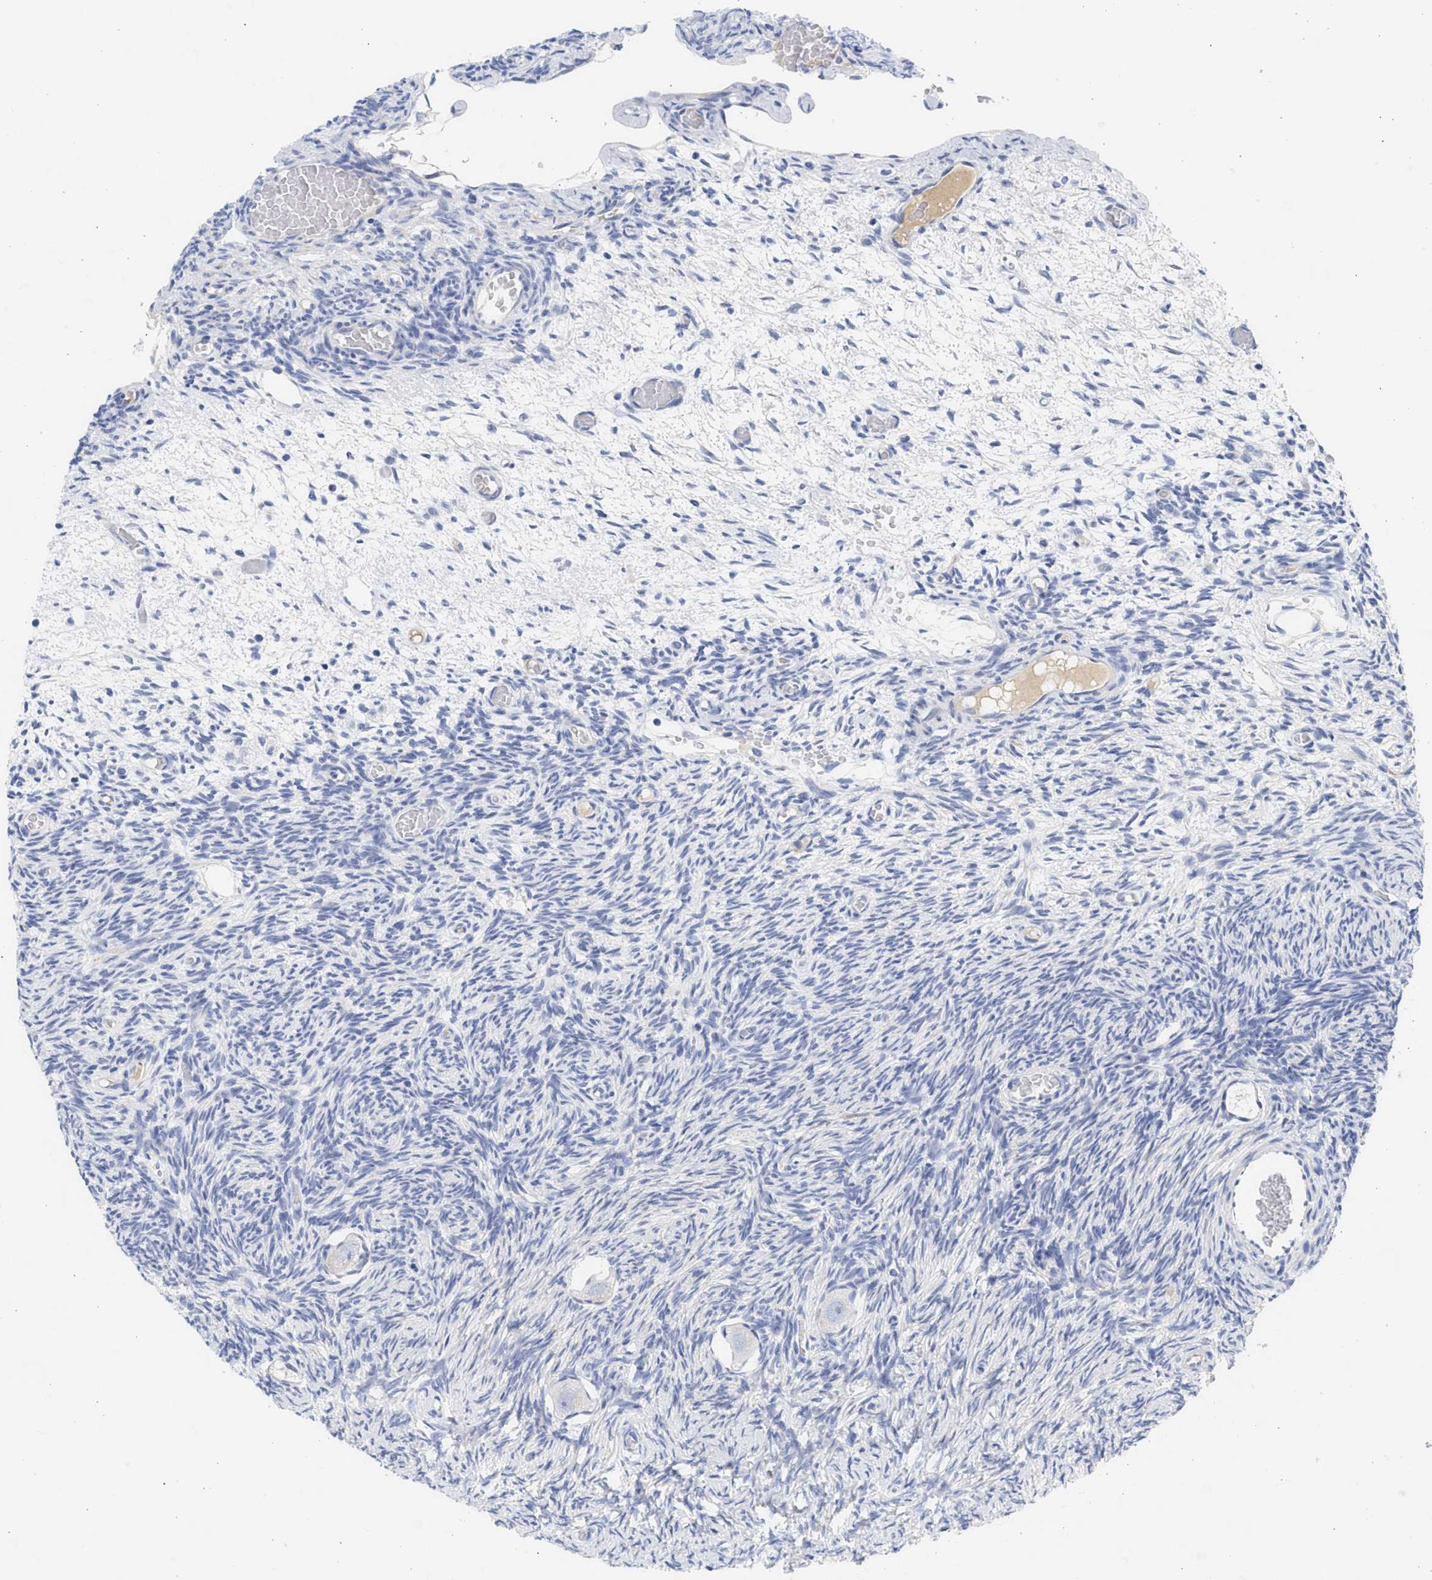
{"staining": {"intensity": "negative", "quantity": "none", "location": "none"}, "tissue": "ovary", "cell_type": "Follicle cells", "image_type": "normal", "snomed": [{"axis": "morphology", "description": "Normal tissue, NOS"}, {"axis": "topography", "description": "Ovary"}], "caption": "A histopathology image of human ovary is negative for staining in follicle cells. (DAB immunohistochemistry, high magnification).", "gene": "SPATA3", "patient": {"sex": "female", "age": 27}}